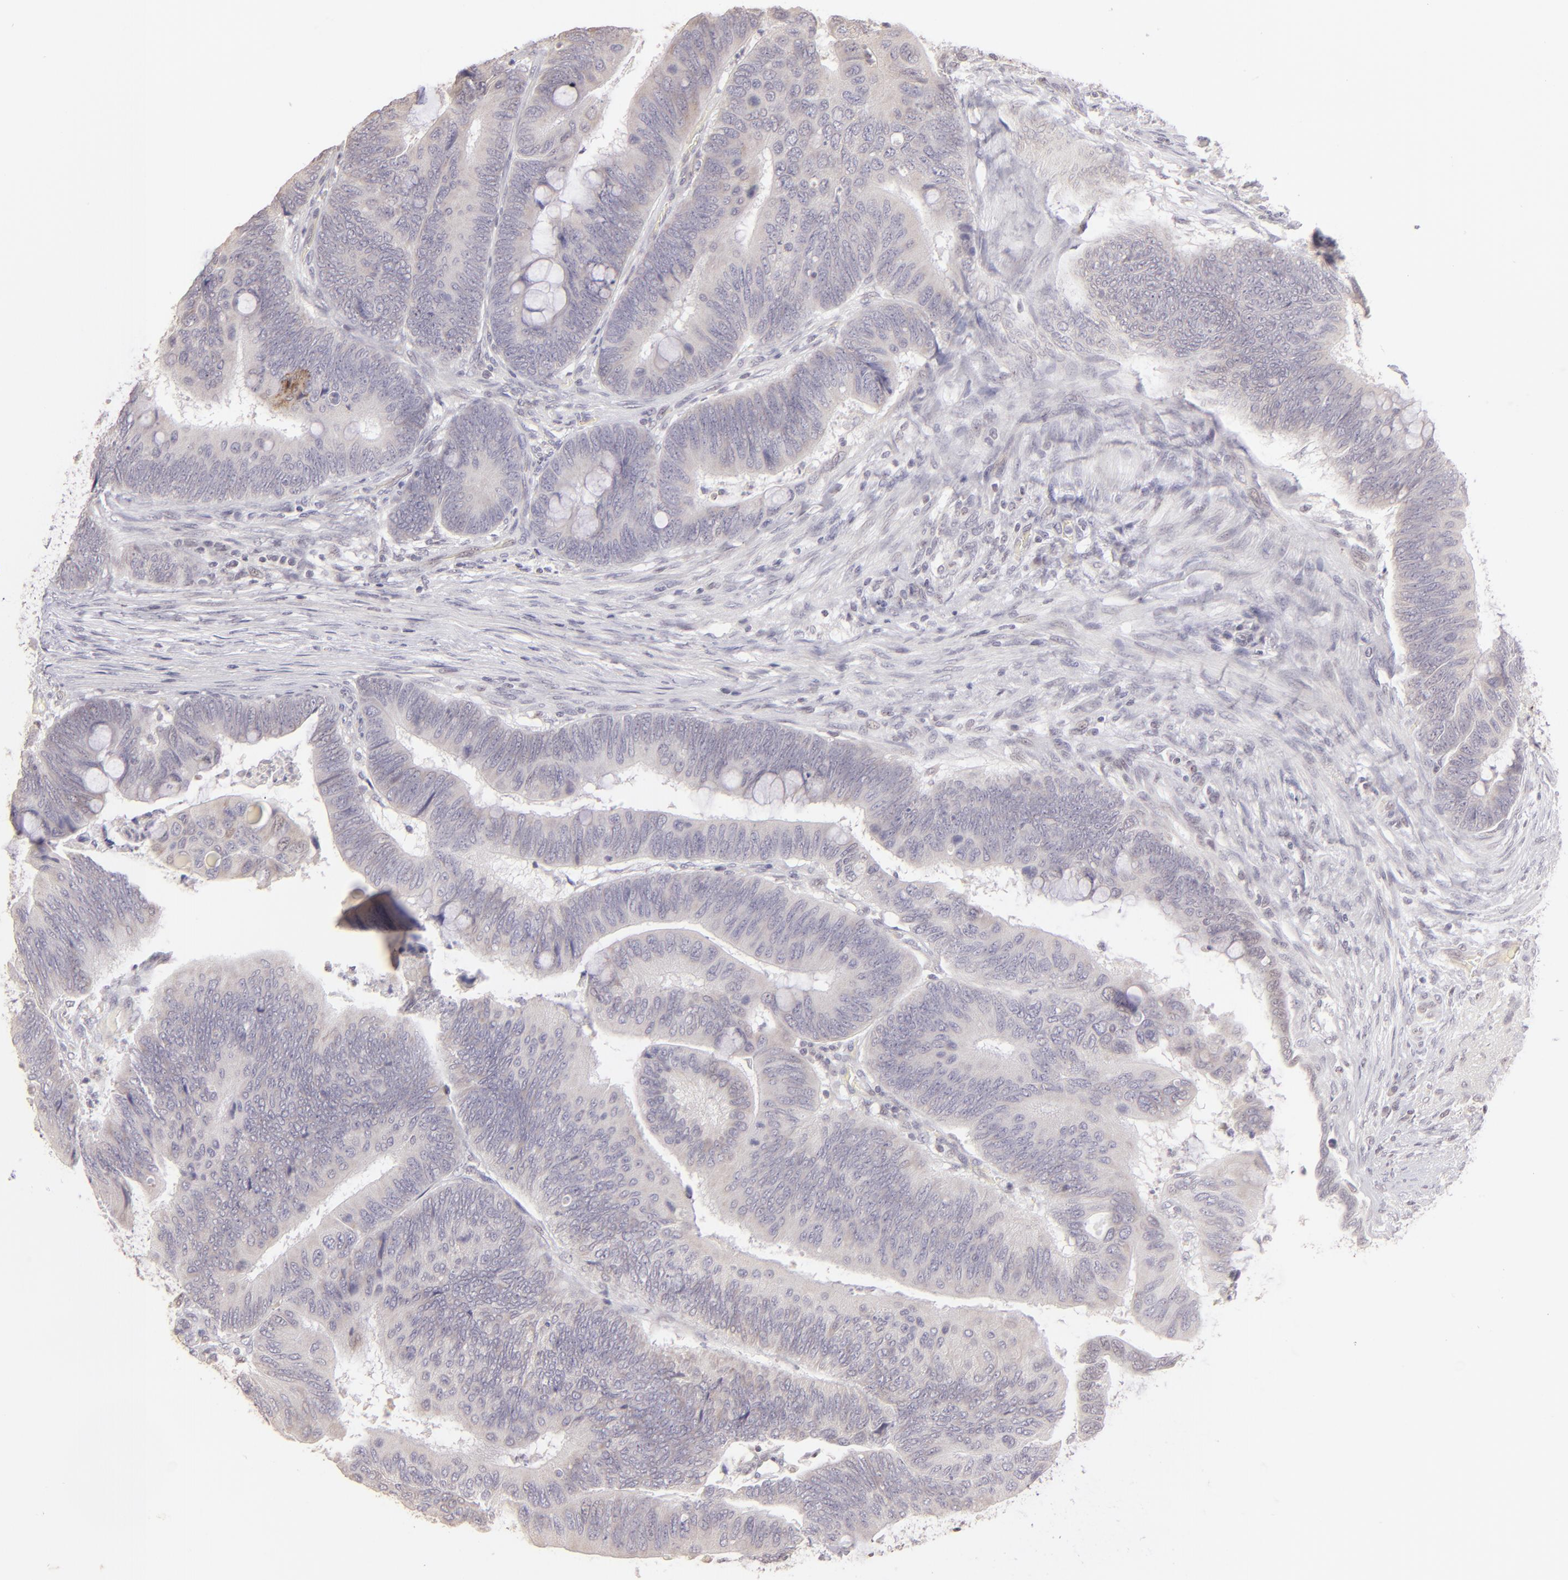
{"staining": {"intensity": "weak", "quantity": ">75%", "location": "cytoplasmic/membranous"}, "tissue": "colorectal cancer", "cell_type": "Tumor cells", "image_type": "cancer", "snomed": [{"axis": "morphology", "description": "Normal tissue, NOS"}, {"axis": "morphology", "description": "Adenocarcinoma, NOS"}, {"axis": "topography", "description": "Rectum"}], "caption": "Colorectal cancer (adenocarcinoma) was stained to show a protein in brown. There is low levels of weak cytoplasmic/membranous expression in approximately >75% of tumor cells. The staining was performed using DAB (3,3'-diaminobenzidine) to visualize the protein expression in brown, while the nuclei were stained in blue with hematoxylin (Magnification: 20x).", "gene": "MAGEA1", "patient": {"sex": "male", "age": 92}}